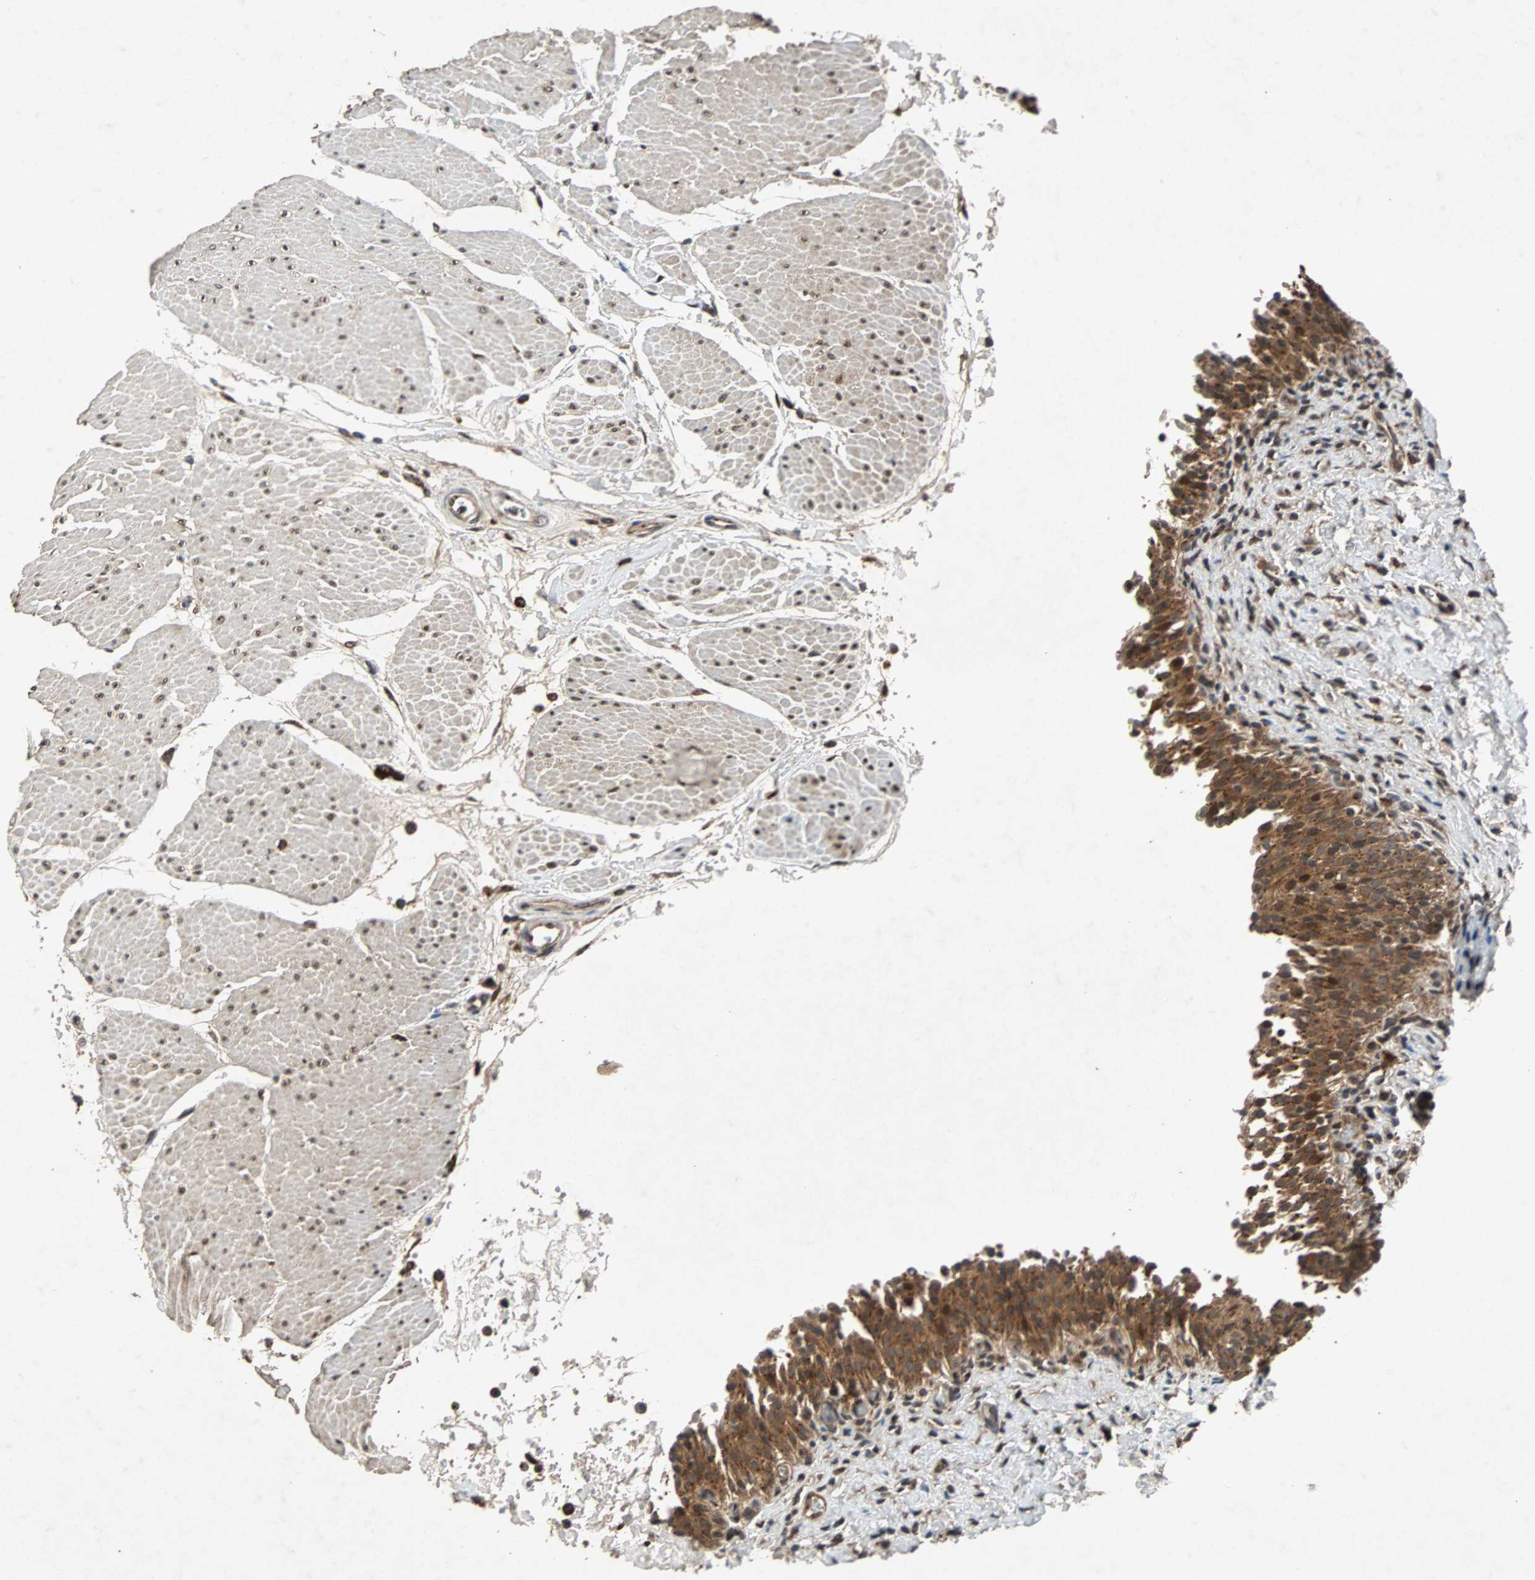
{"staining": {"intensity": "strong", "quantity": ">75%", "location": "cytoplasmic/membranous,nuclear"}, "tissue": "urinary bladder", "cell_type": "Urothelial cells", "image_type": "normal", "snomed": [{"axis": "morphology", "description": "Normal tissue, NOS"}, {"axis": "topography", "description": "Urinary bladder"}], "caption": "Human urinary bladder stained for a protein (brown) demonstrates strong cytoplasmic/membranous,nuclear positive staining in approximately >75% of urothelial cells.", "gene": "USP31", "patient": {"sex": "male", "age": 51}}